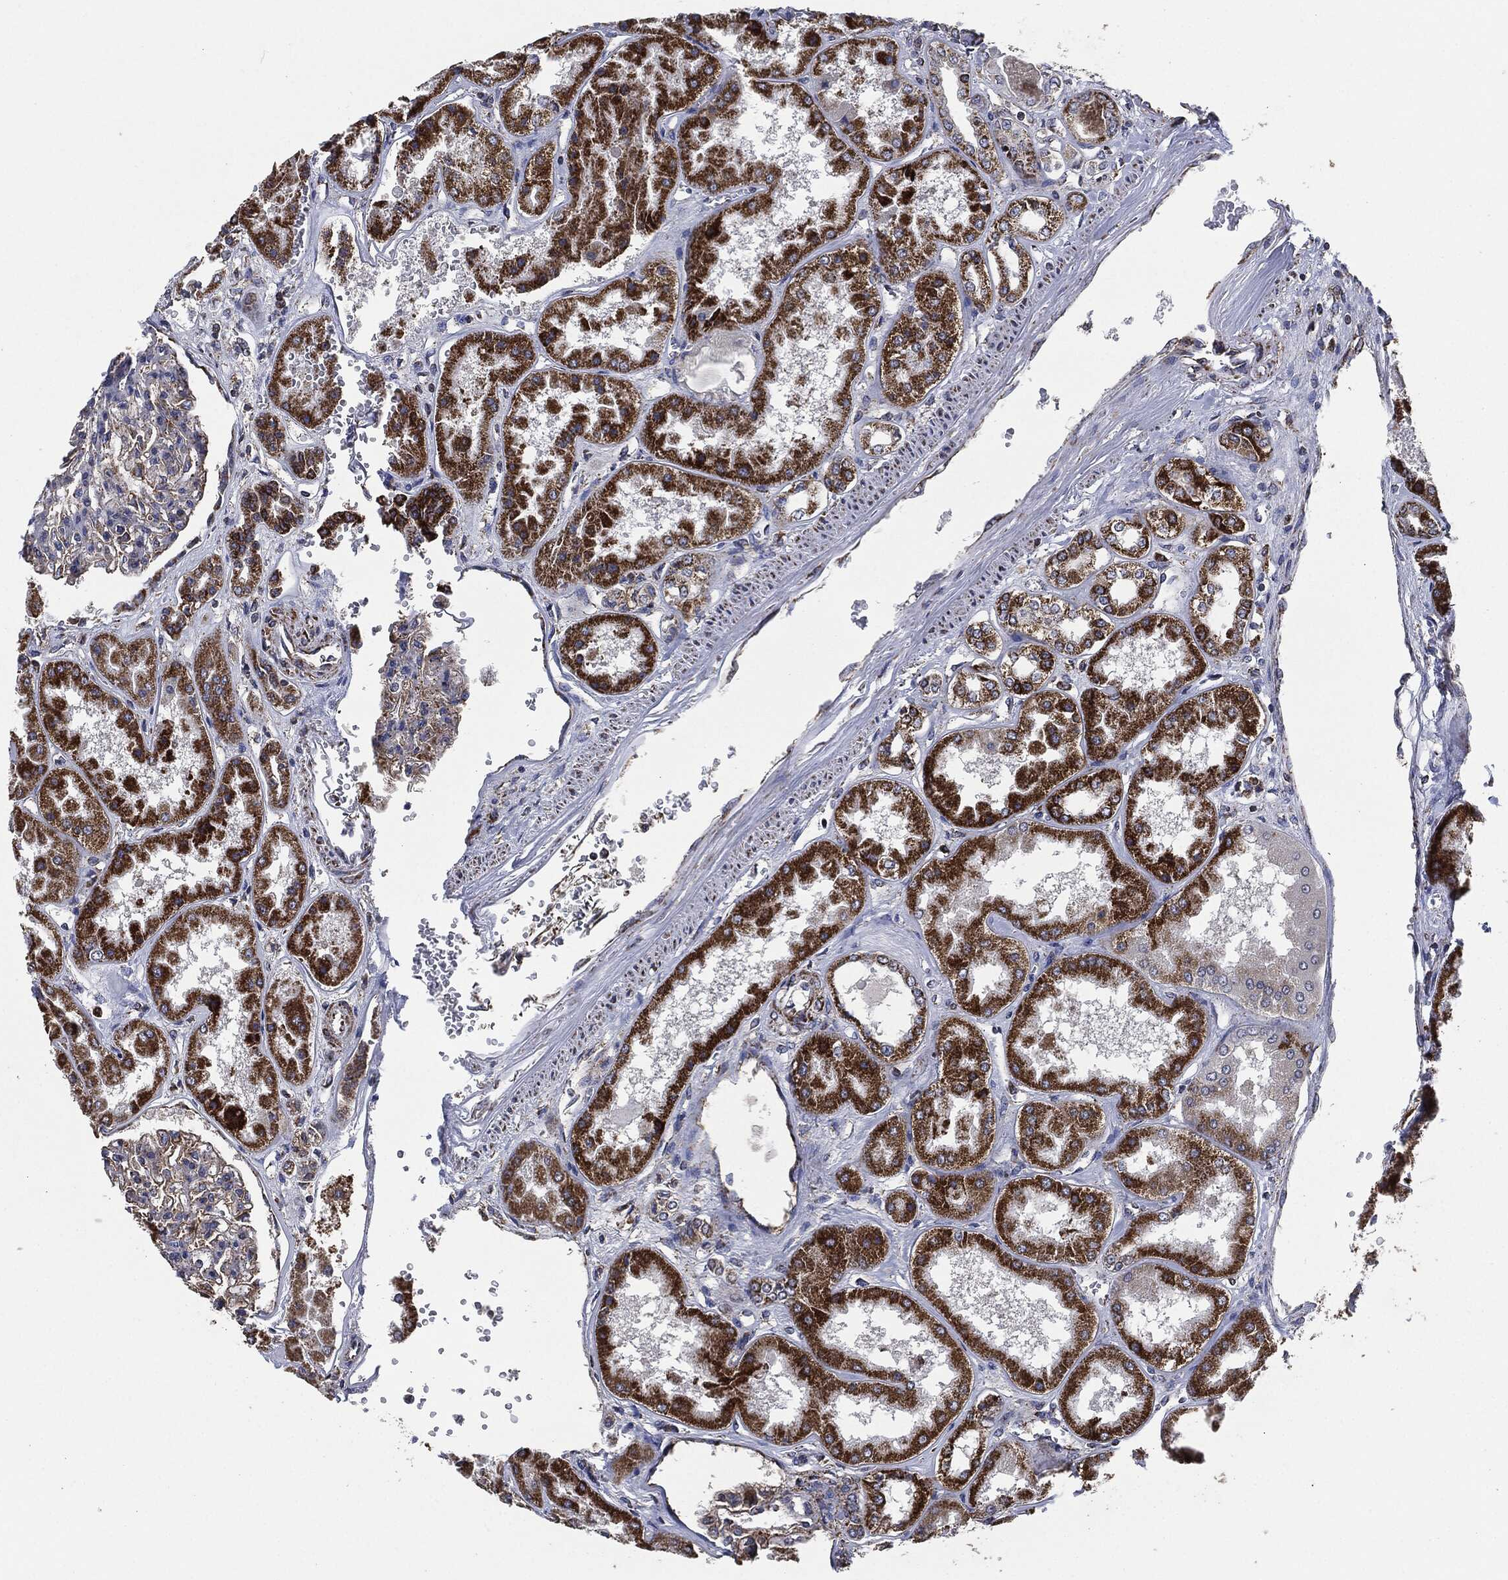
{"staining": {"intensity": "moderate", "quantity": "<25%", "location": "cytoplasmic/membranous"}, "tissue": "kidney", "cell_type": "Cells in glomeruli", "image_type": "normal", "snomed": [{"axis": "morphology", "description": "Normal tissue, NOS"}, {"axis": "topography", "description": "Kidney"}], "caption": "Immunohistochemical staining of benign kidney reveals <25% levels of moderate cytoplasmic/membranous protein positivity in about <25% of cells in glomeruli. (IHC, brightfield microscopy, high magnification).", "gene": "NDUFV2", "patient": {"sex": "female", "age": 56}}